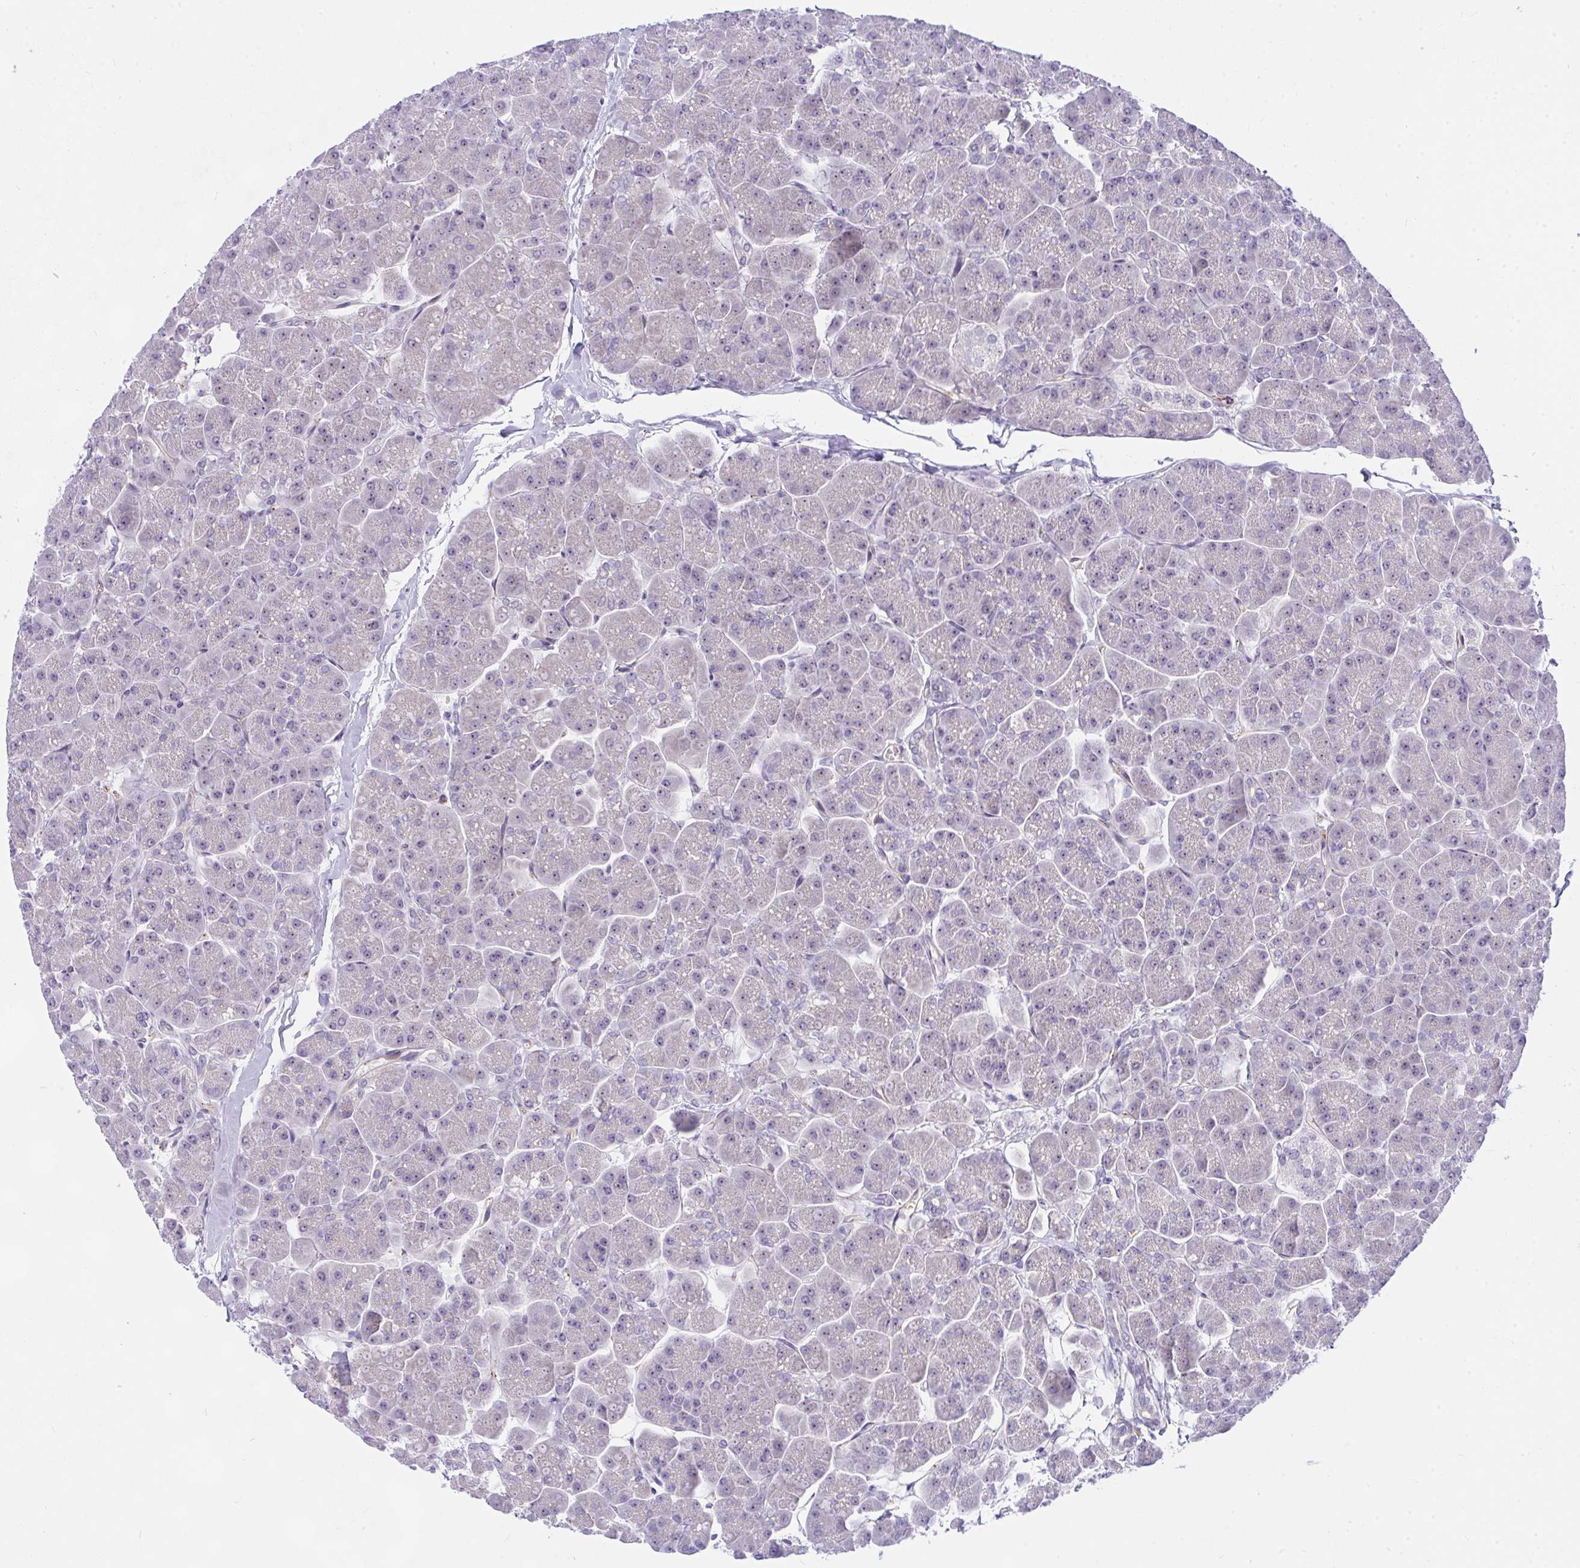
{"staining": {"intensity": "weak", "quantity": "25%-75%", "location": "nuclear"}, "tissue": "pancreas", "cell_type": "Exocrine glandular cells", "image_type": "normal", "snomed": [{"axis": "morphology", "description": "Normal tissue, NOS"}, {"axis": "topography", "description": "Pancreas"}, {"axis": "topography", "description": "Peripheral nerve tissue"}], "caption": "DAB (3,3'-diaminobenzidine) immunohistochemical staining of normal human pancreas exhibits weak nuclear protein expression in approximately 25%-75% of exocrine glandular cells. (DAB (3,3'-diaminobenzidine) IHC, brown staining for protein, blue staining for nuclei).", "gene": "NFXL1", "patient": {"sex": "male", "age": 54}}